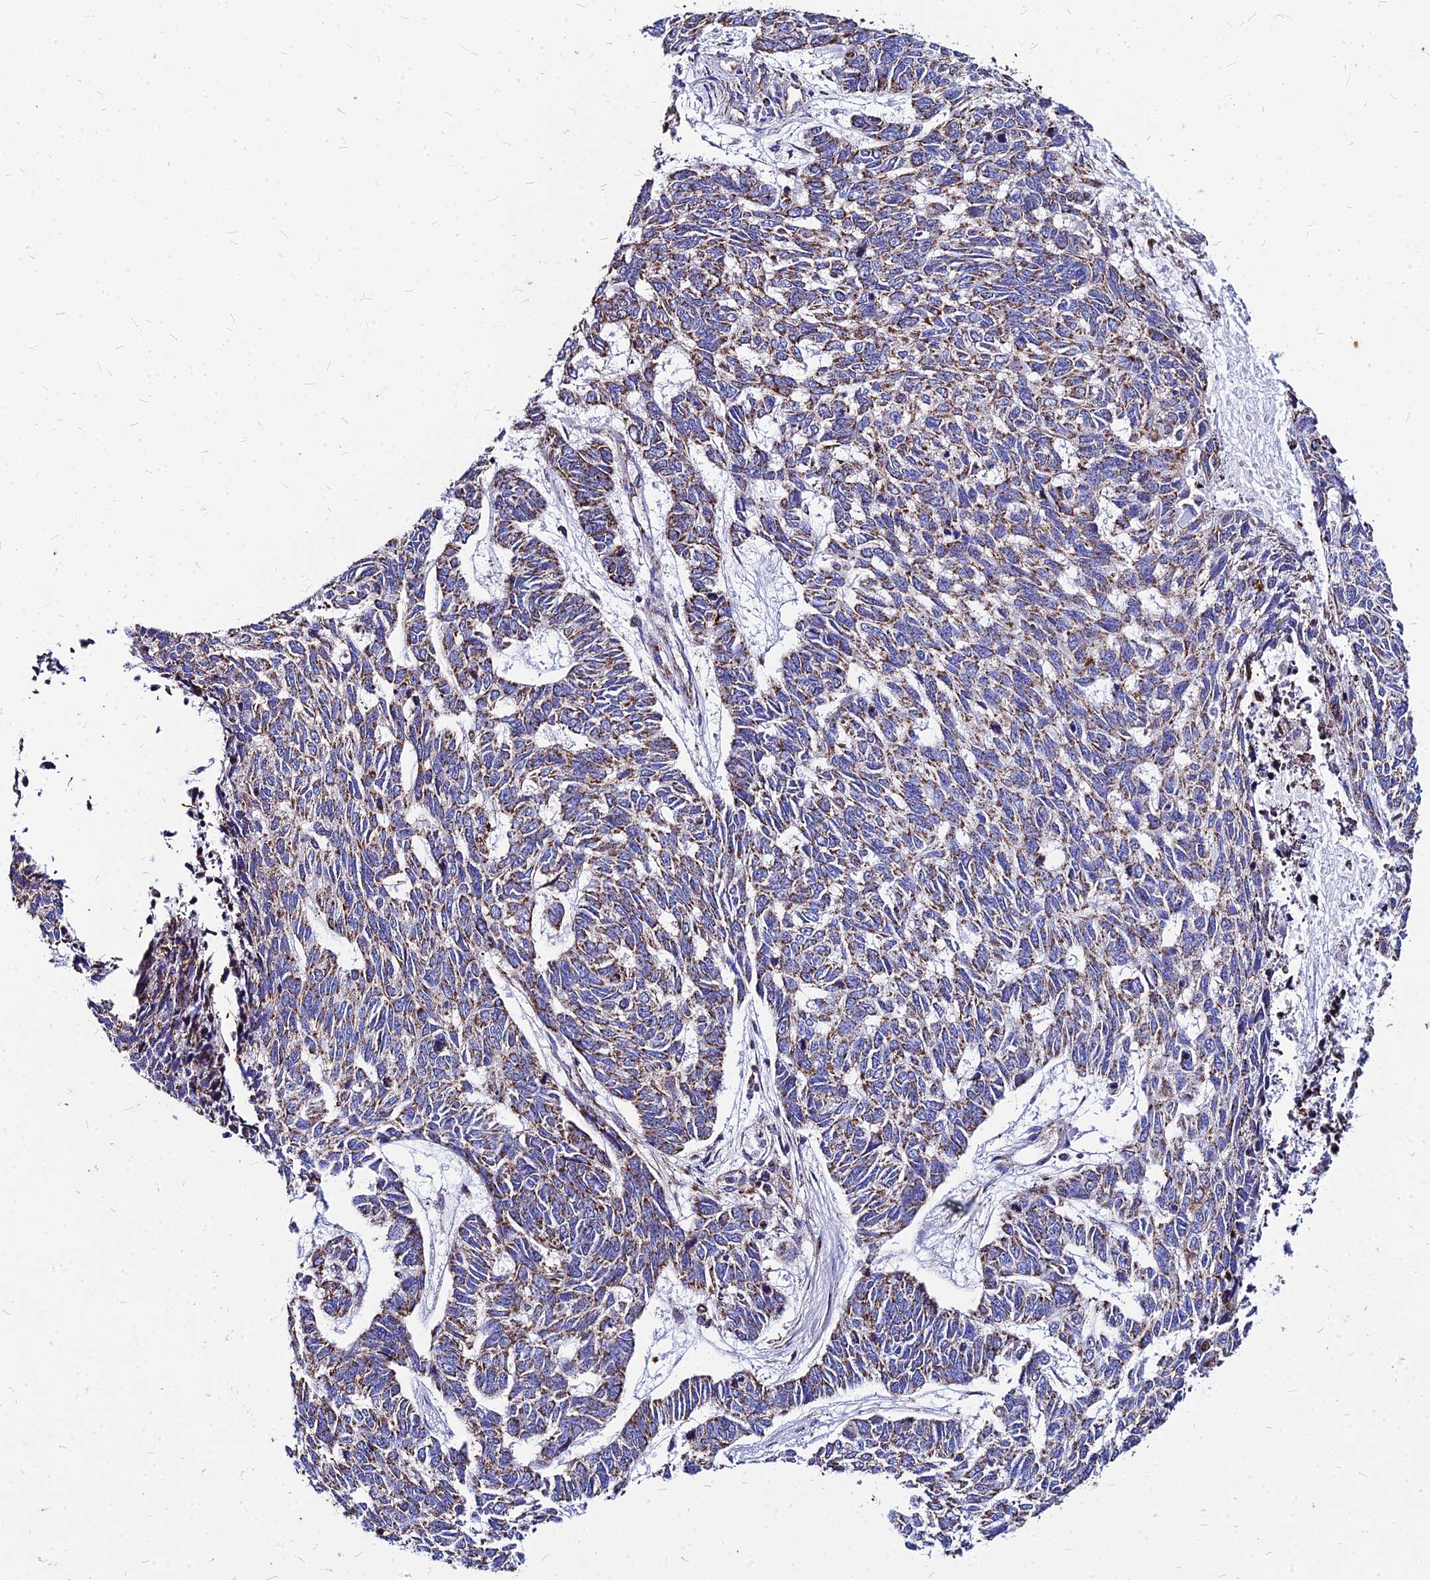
{"staining": {"intensity": "moderate", "quantity": ">75%", "location": "cytoplasmic/membranous"}, "tissue": "skin cancer", "cell_type": "Tumor cells", "image_type": "cancer", "snomed": [{"axis": "morphology", "description": "Basal cell carcinoma"}, {"axis": "topography", "description": "Skin"}], "caption": "Immunohistochemistry (IHC) (DAB (3,3'-diaminobenzidine)) staining of basal cell carcinoma (skin) reveals moderate cytoplasmic/membranous protein staining in approximately >75% of tumor cells.", "gene": "DLD", "patient": {"sex": "female", "age": 65}}